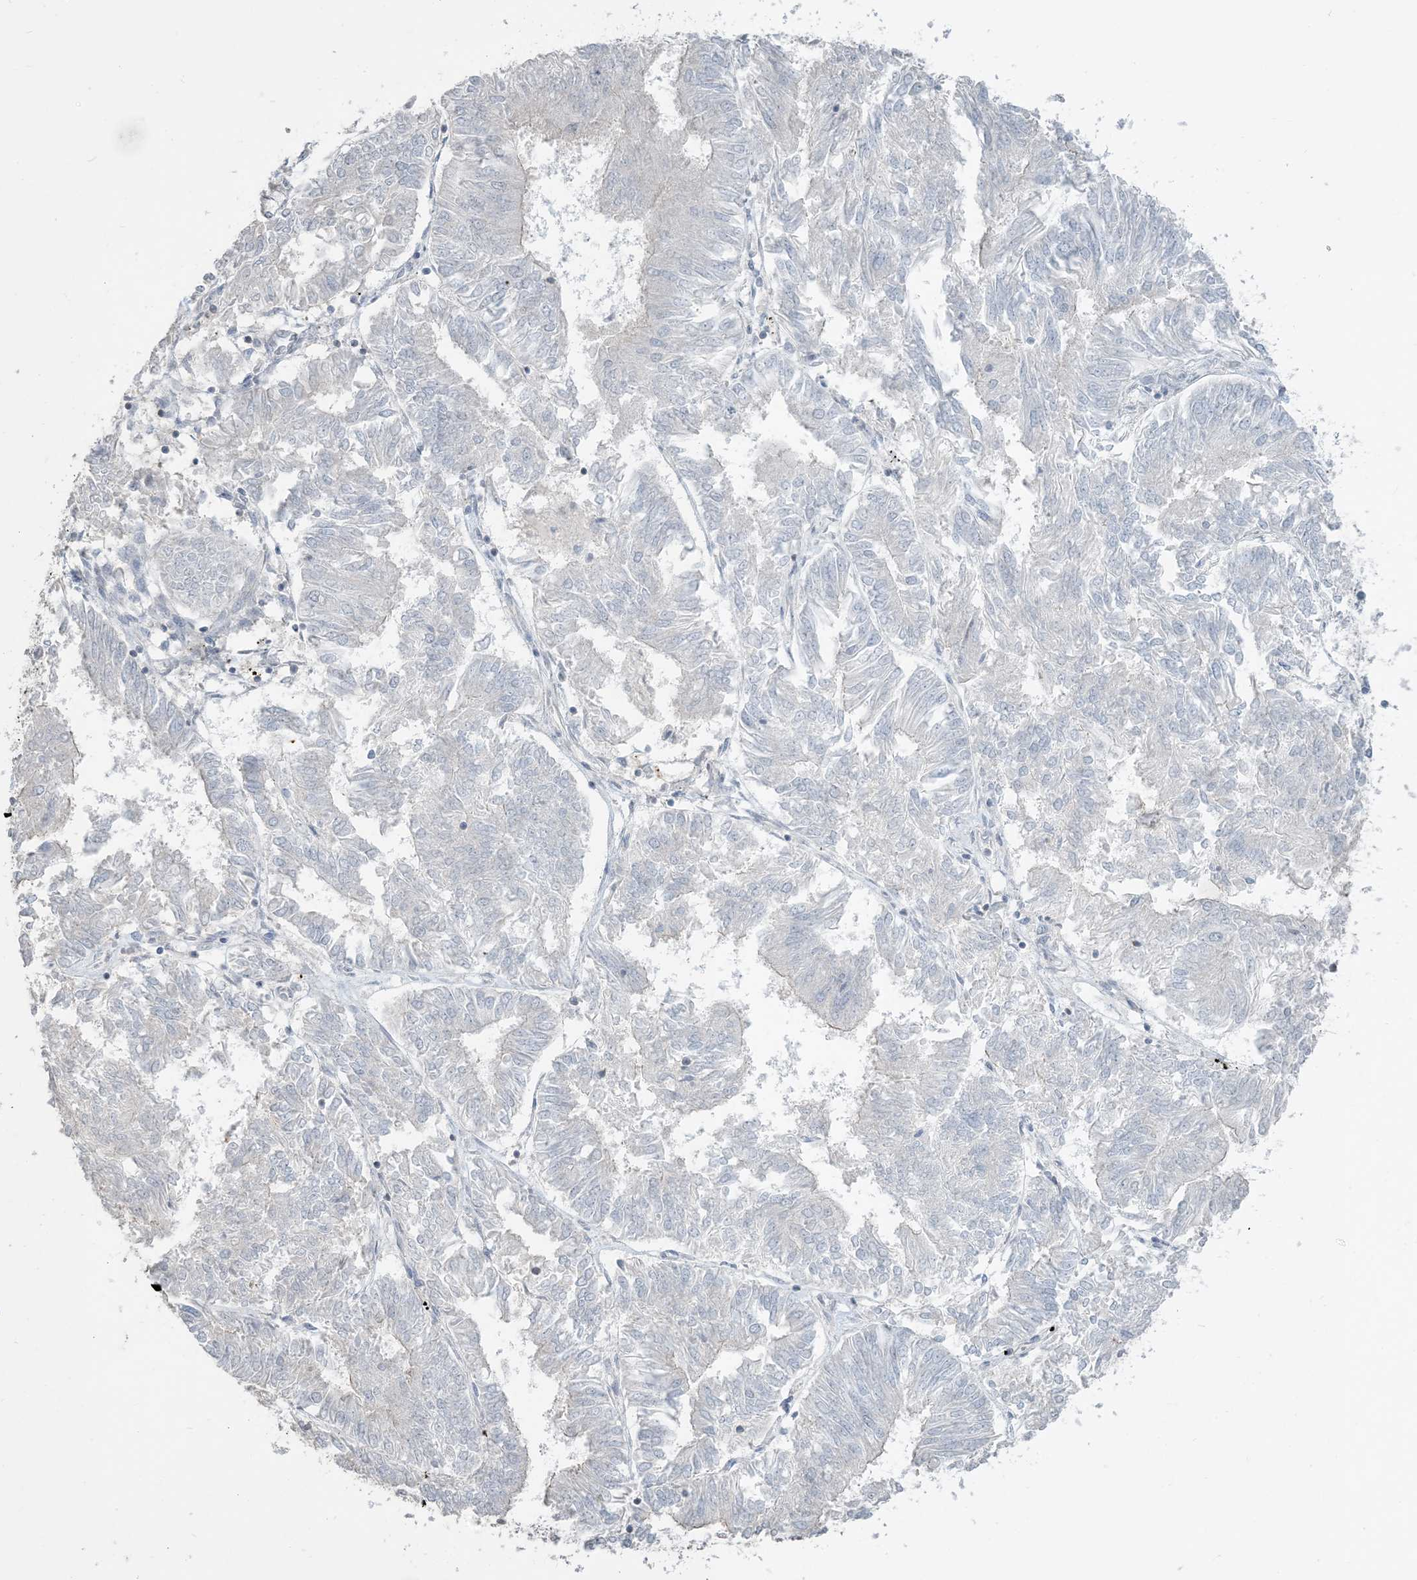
{"staining": {"intensity": "negative", "quantity": "none", "location": "none"}, "tissue": "endometrial cancer", "cell_type": "Tumor cells", "image_type": "cancer", "snomed": [{"axis": "morphology", "description": "Adenocarcinoma, NOS"}, {"axis": "topography", "description": "Endometrium"}], "caption": "Immunohistochemical staining of human adenocarcinoma (endometrial) shows no significant positivity in tumor cells. (DAB IHC visualized using brightfield microscopy, high magnification).", "gene": "NPHS2", "patient": {"sex": "female", "age": 58}}